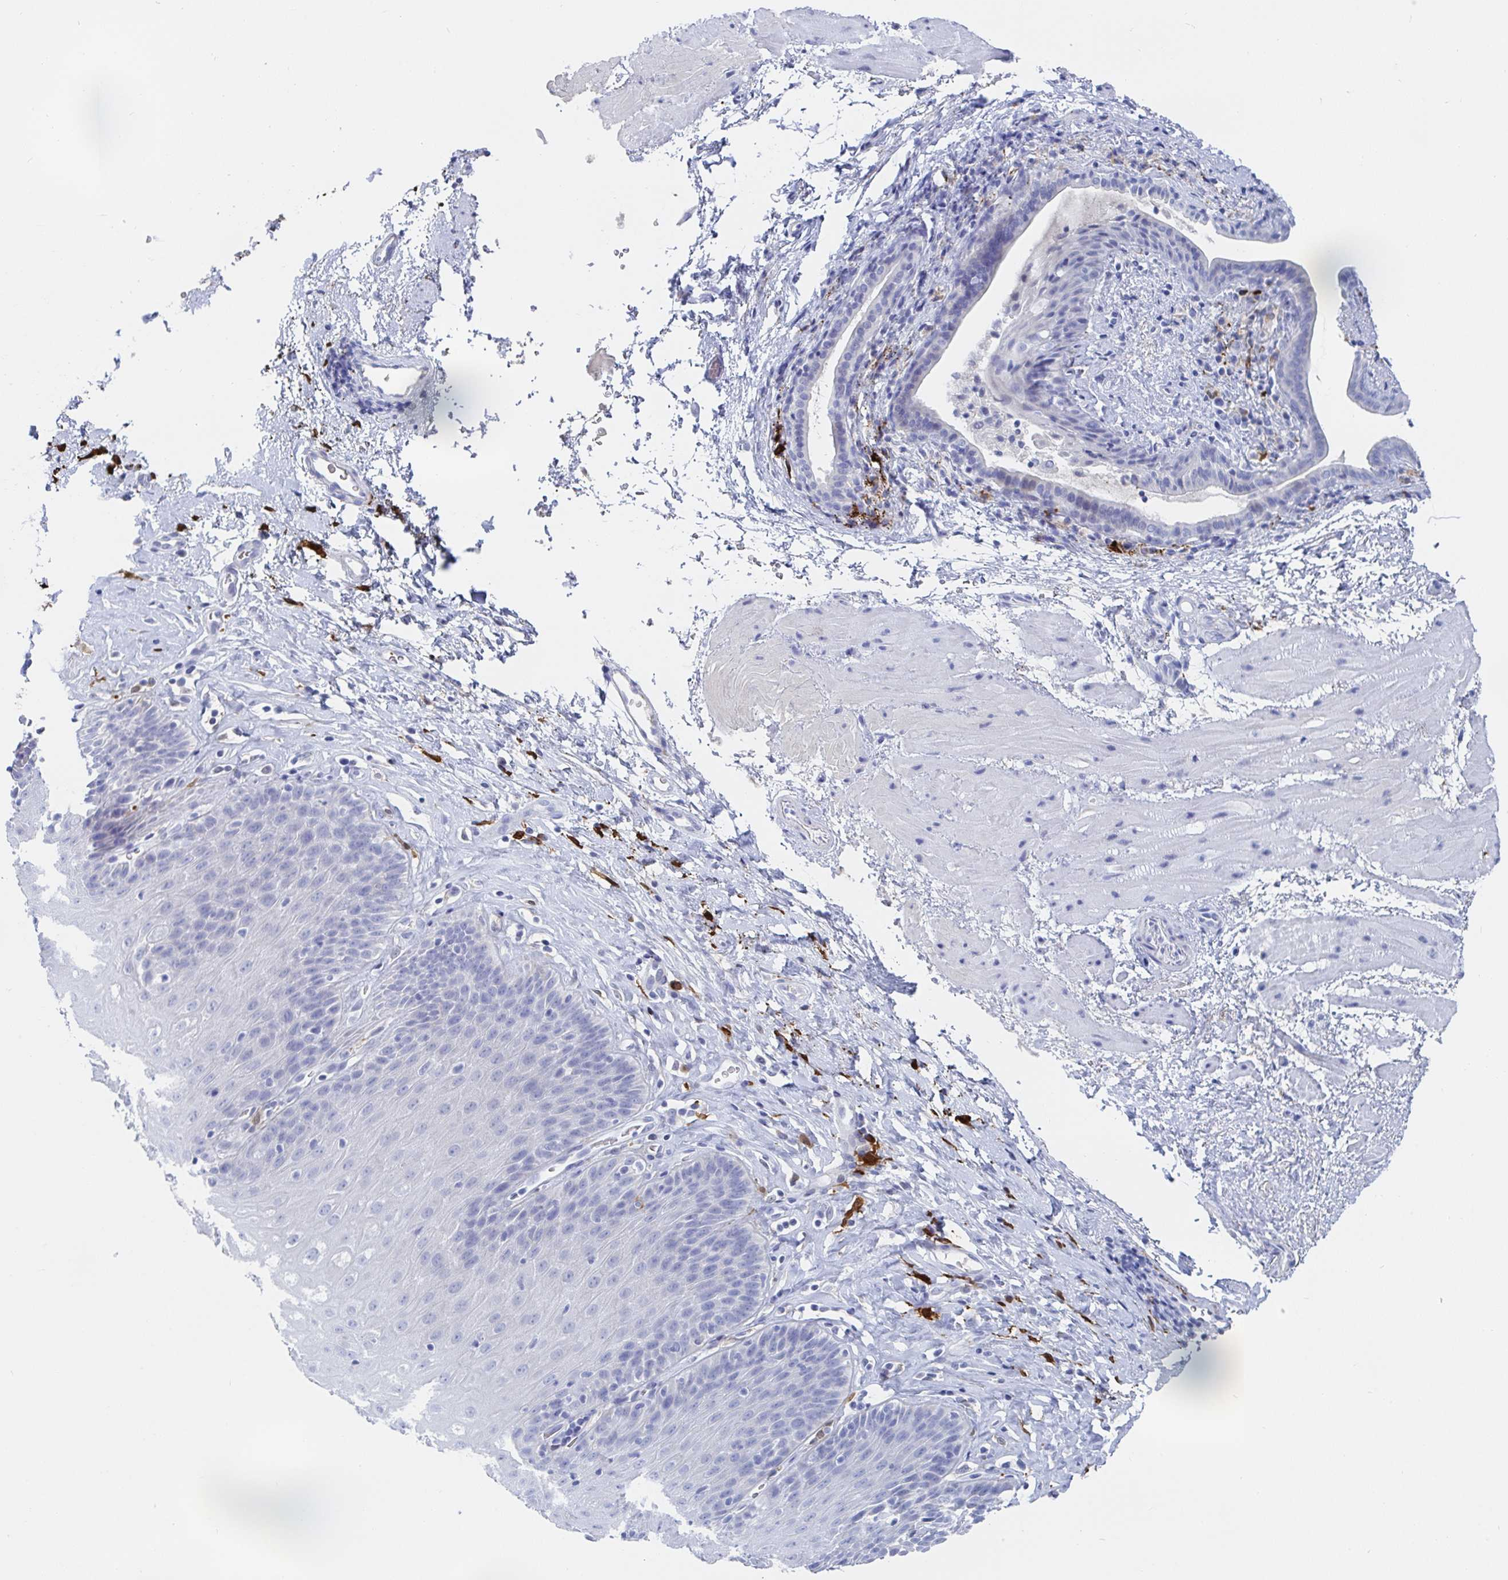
{"staining": {"intensity": "negative", "quantity": "none", "location": "none"}, "tissue": "esophagus", "cell_type": "Squamous epithelial cells", "image_type": "normal", "snomed": [{"axis": "morphology", "description": "Normal tissue, NOS"}, {"axis": "topography", "description": "Esophagus"}], "caption": "Photomicrograph shows no significant protein positivity in squamous epithelial cells of normal esophagus. (IHC, brightfield microscopy, high magnification).", "gene": "OR2A1", "patient": {"sex": "female", "age": 61}}